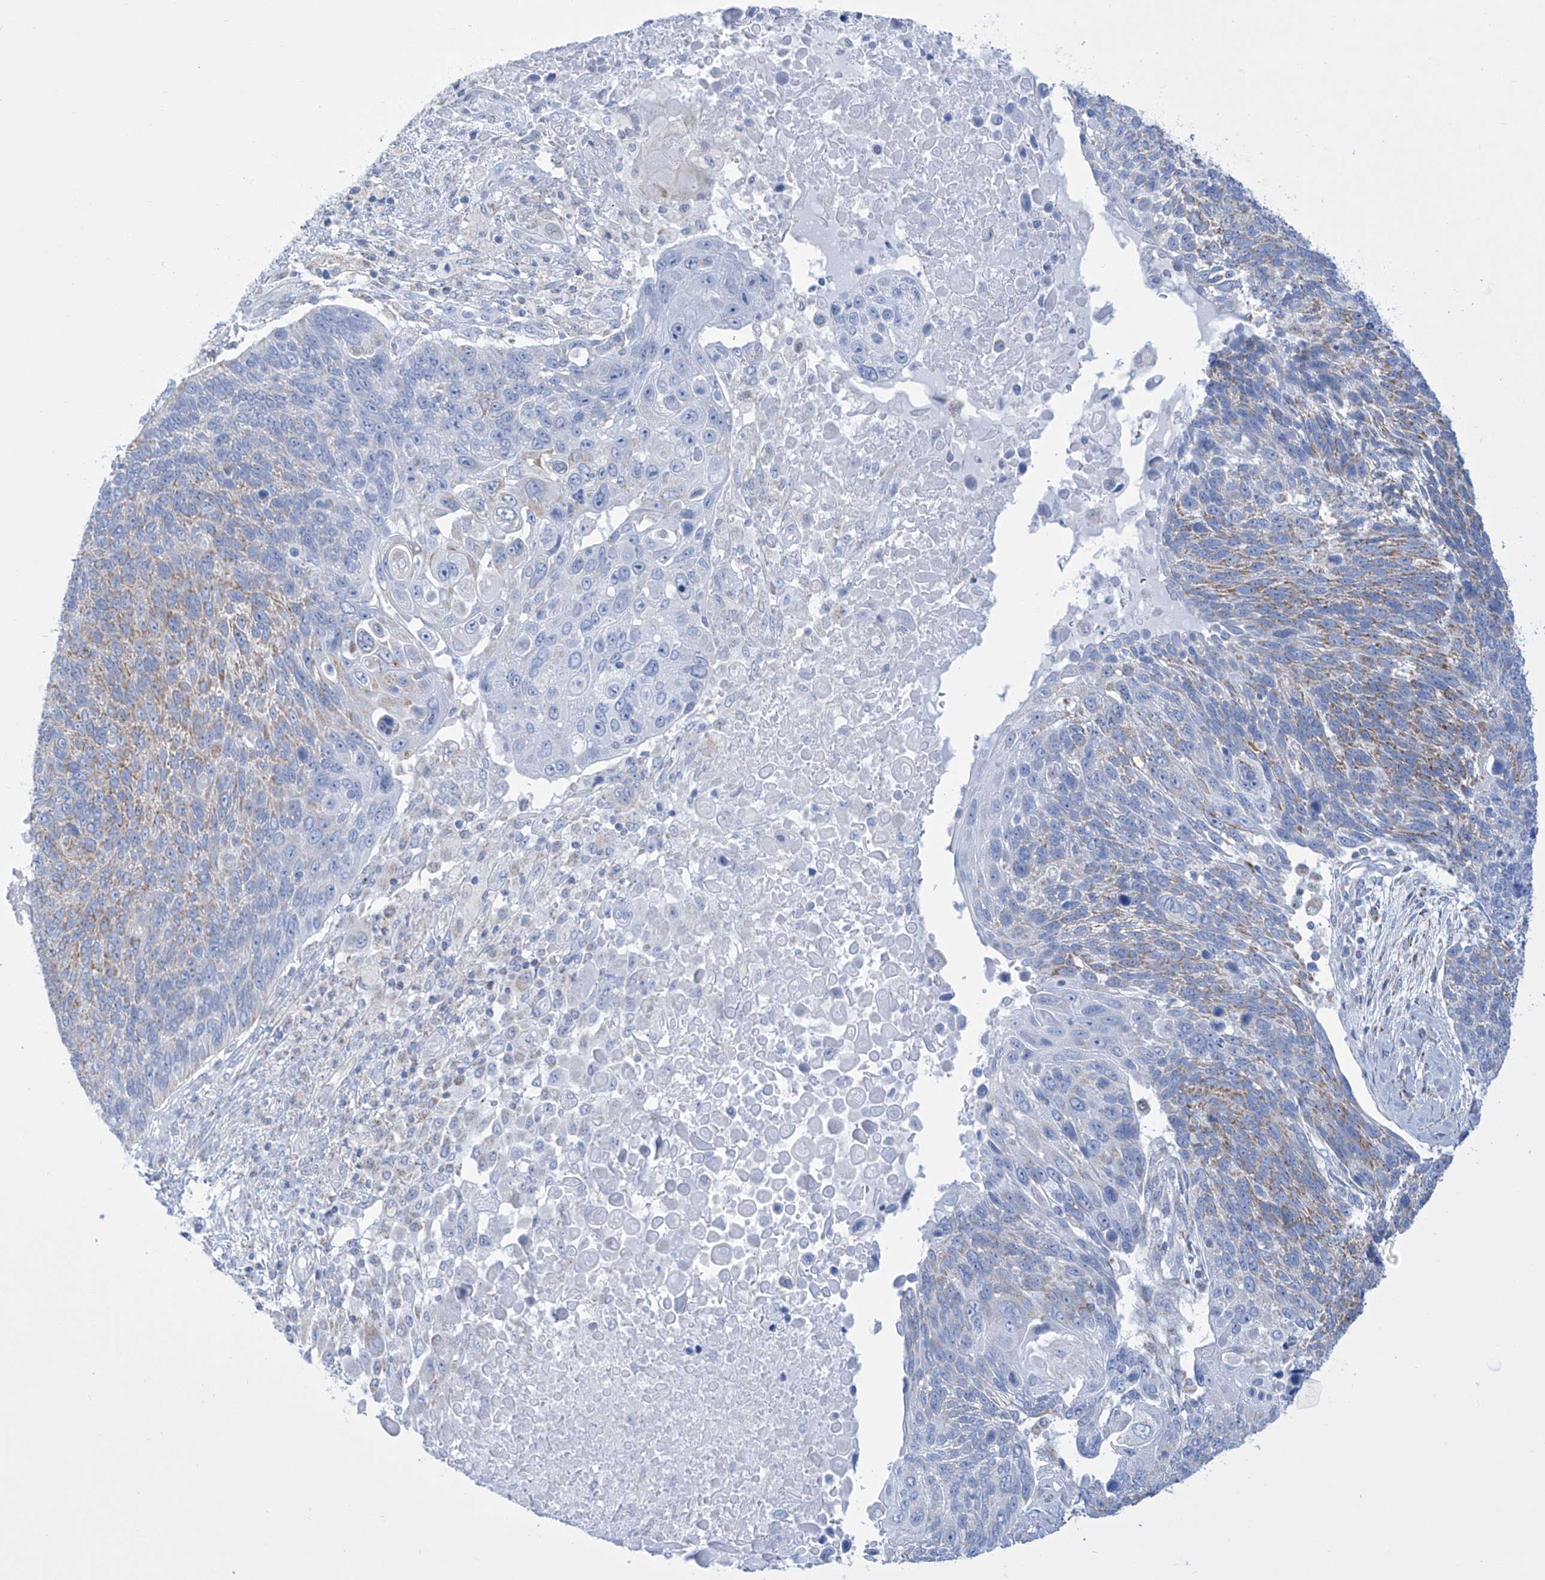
{"staining": {"intensity": "moderate", "quantity": "<25%", "location": "cytoplasmic/membranous"}, "tissue": "lung cancer", "cell_type": "Tumor cells", "image_type": "cancer", "snomed": [{"axis": "morphology", "description": "Squamous cell carcinoma, NOS"}, {"axis": "topography", "description": "Lung"}], "caption": "Brown immunohistochemical staining in lung cancer reveals moderate cytoplasmic/membranous expression in about <25% of tumor cells. (brown staining indicates protein expression, while blue staining denotes nuclei).", "gene": "ALDH6A1", "patient": {"sex": "male", "age": 66}}